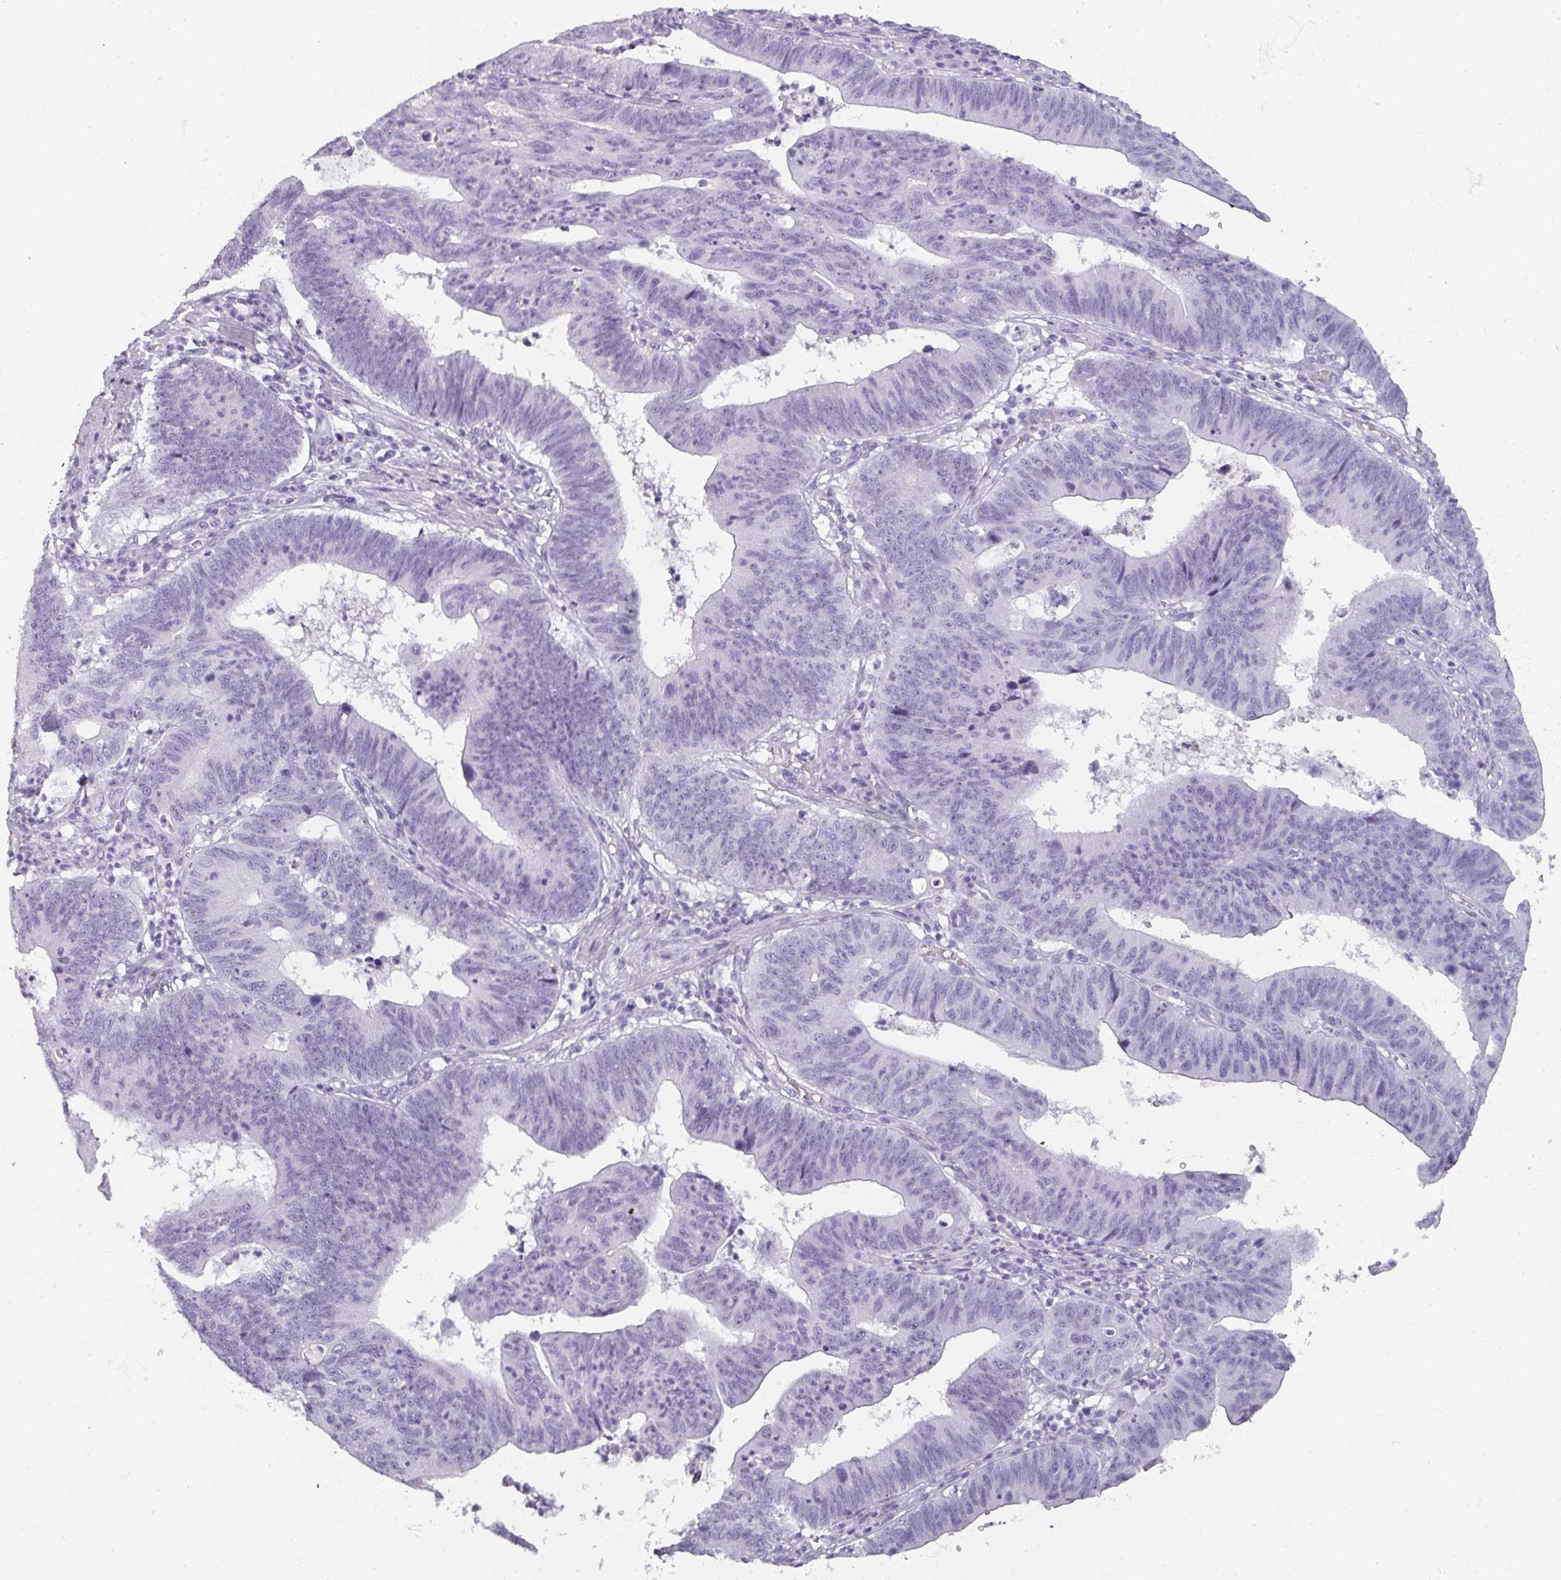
{"staining": {"intensity": "negative", "quantity": "none", "location": "none"}, "tissue": "stomach cancer", "cell_type": "Tumor cells", "image_type": "cancer", "snomed": [{"axis": "morphology", "description": "Adenocarcinoma, NOS"}, {"axis": "topography", "description": "Stomach"}], "caption": "Tumor cells are negative for brown protein staining in stomach adenocarcinoma.", "gene": "REG3G", "patient": {"sex": "male", "age": 59}}